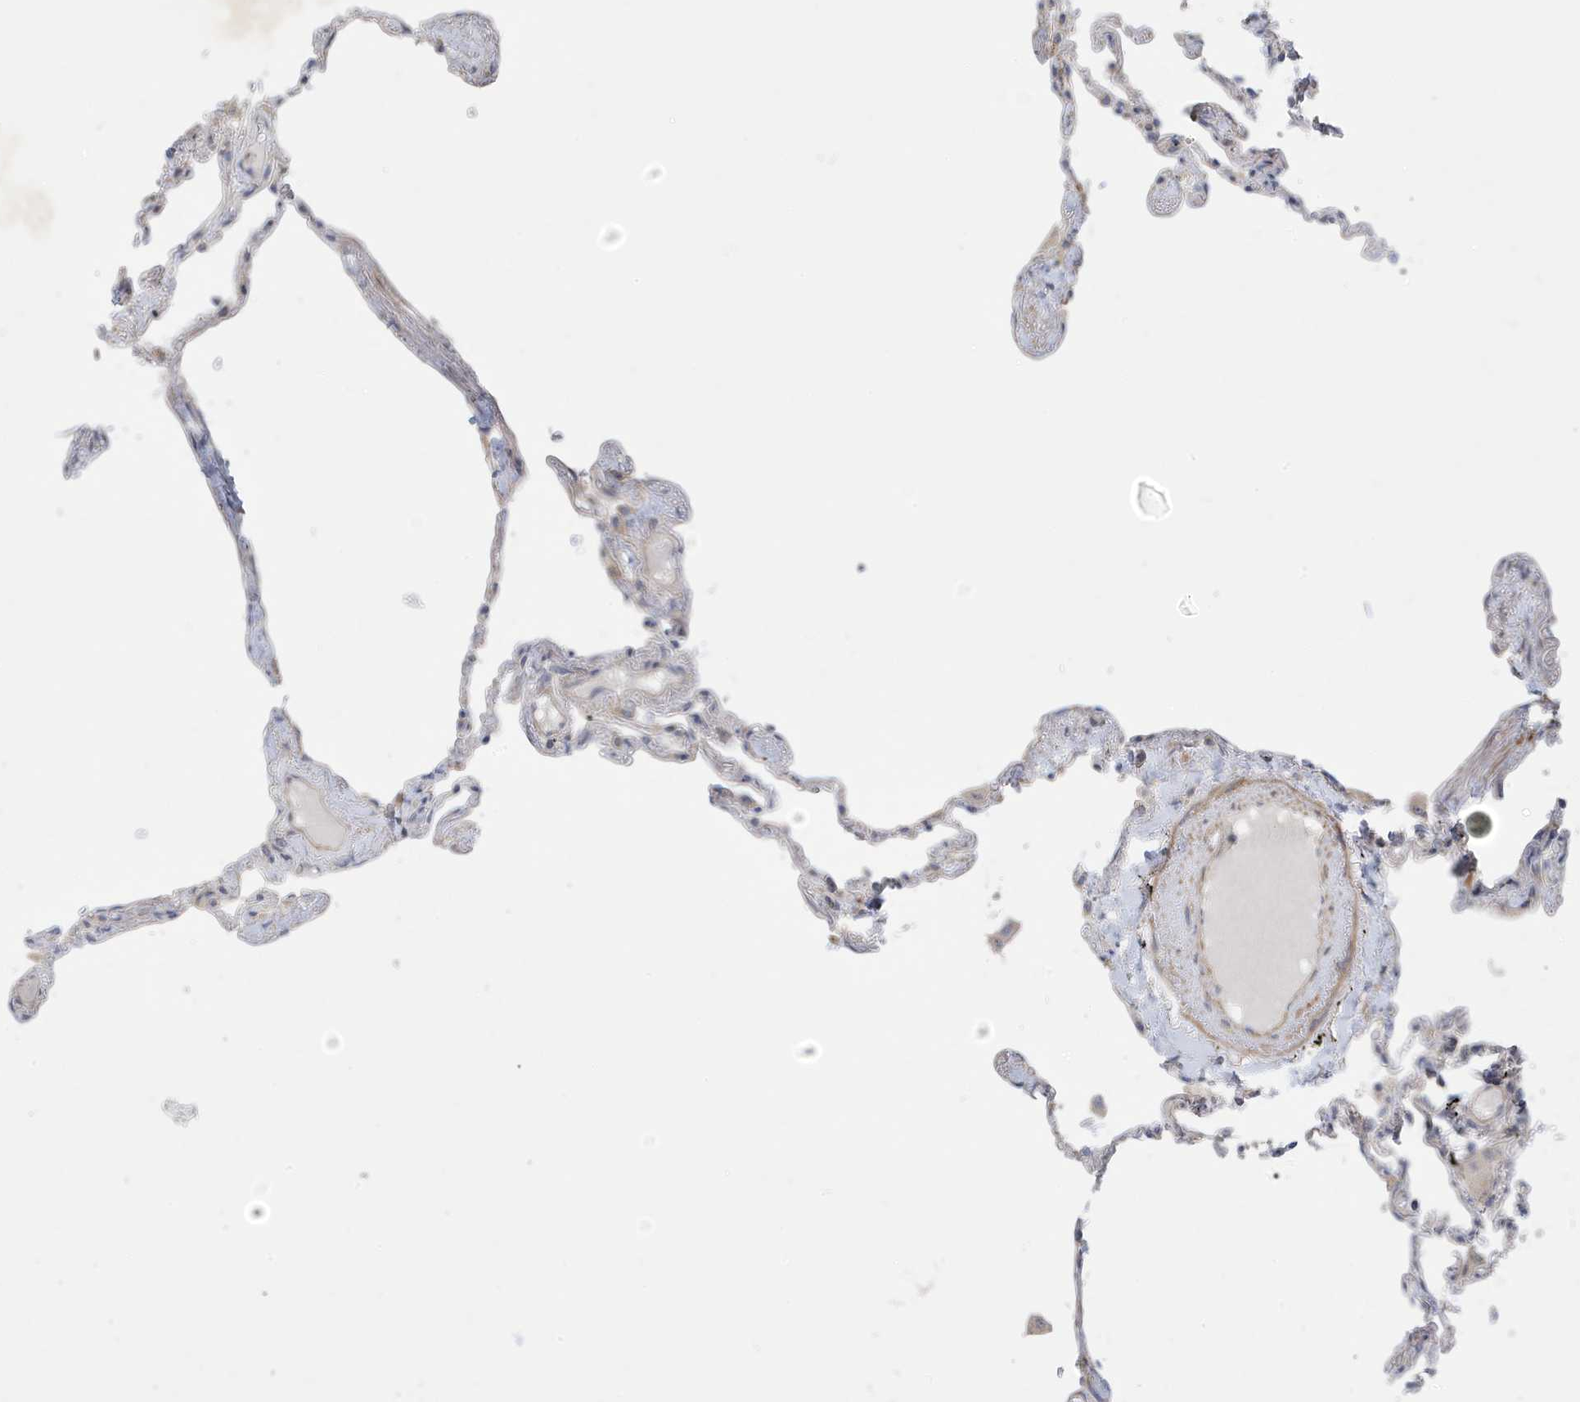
{"staining": {"intensity": "negative", "quantity": "none", "location": "none"}, "tissue": "lung", "cell_type": "Alveolar cells", "image_type": "normal", "snomed": [{"axis": "morphology", "description": "Normal tissue, NOS"}, {"axis": "topography", "description": "Lung"}], "caption": "IHC histopathology image of normal lung: lung stained with DAB (3,3'-diaminobenzidine) shows no significant protein positivity in alveolar cells.", "gene": "ATP13A5", "patient": {"sex": "female", "age": 67}}